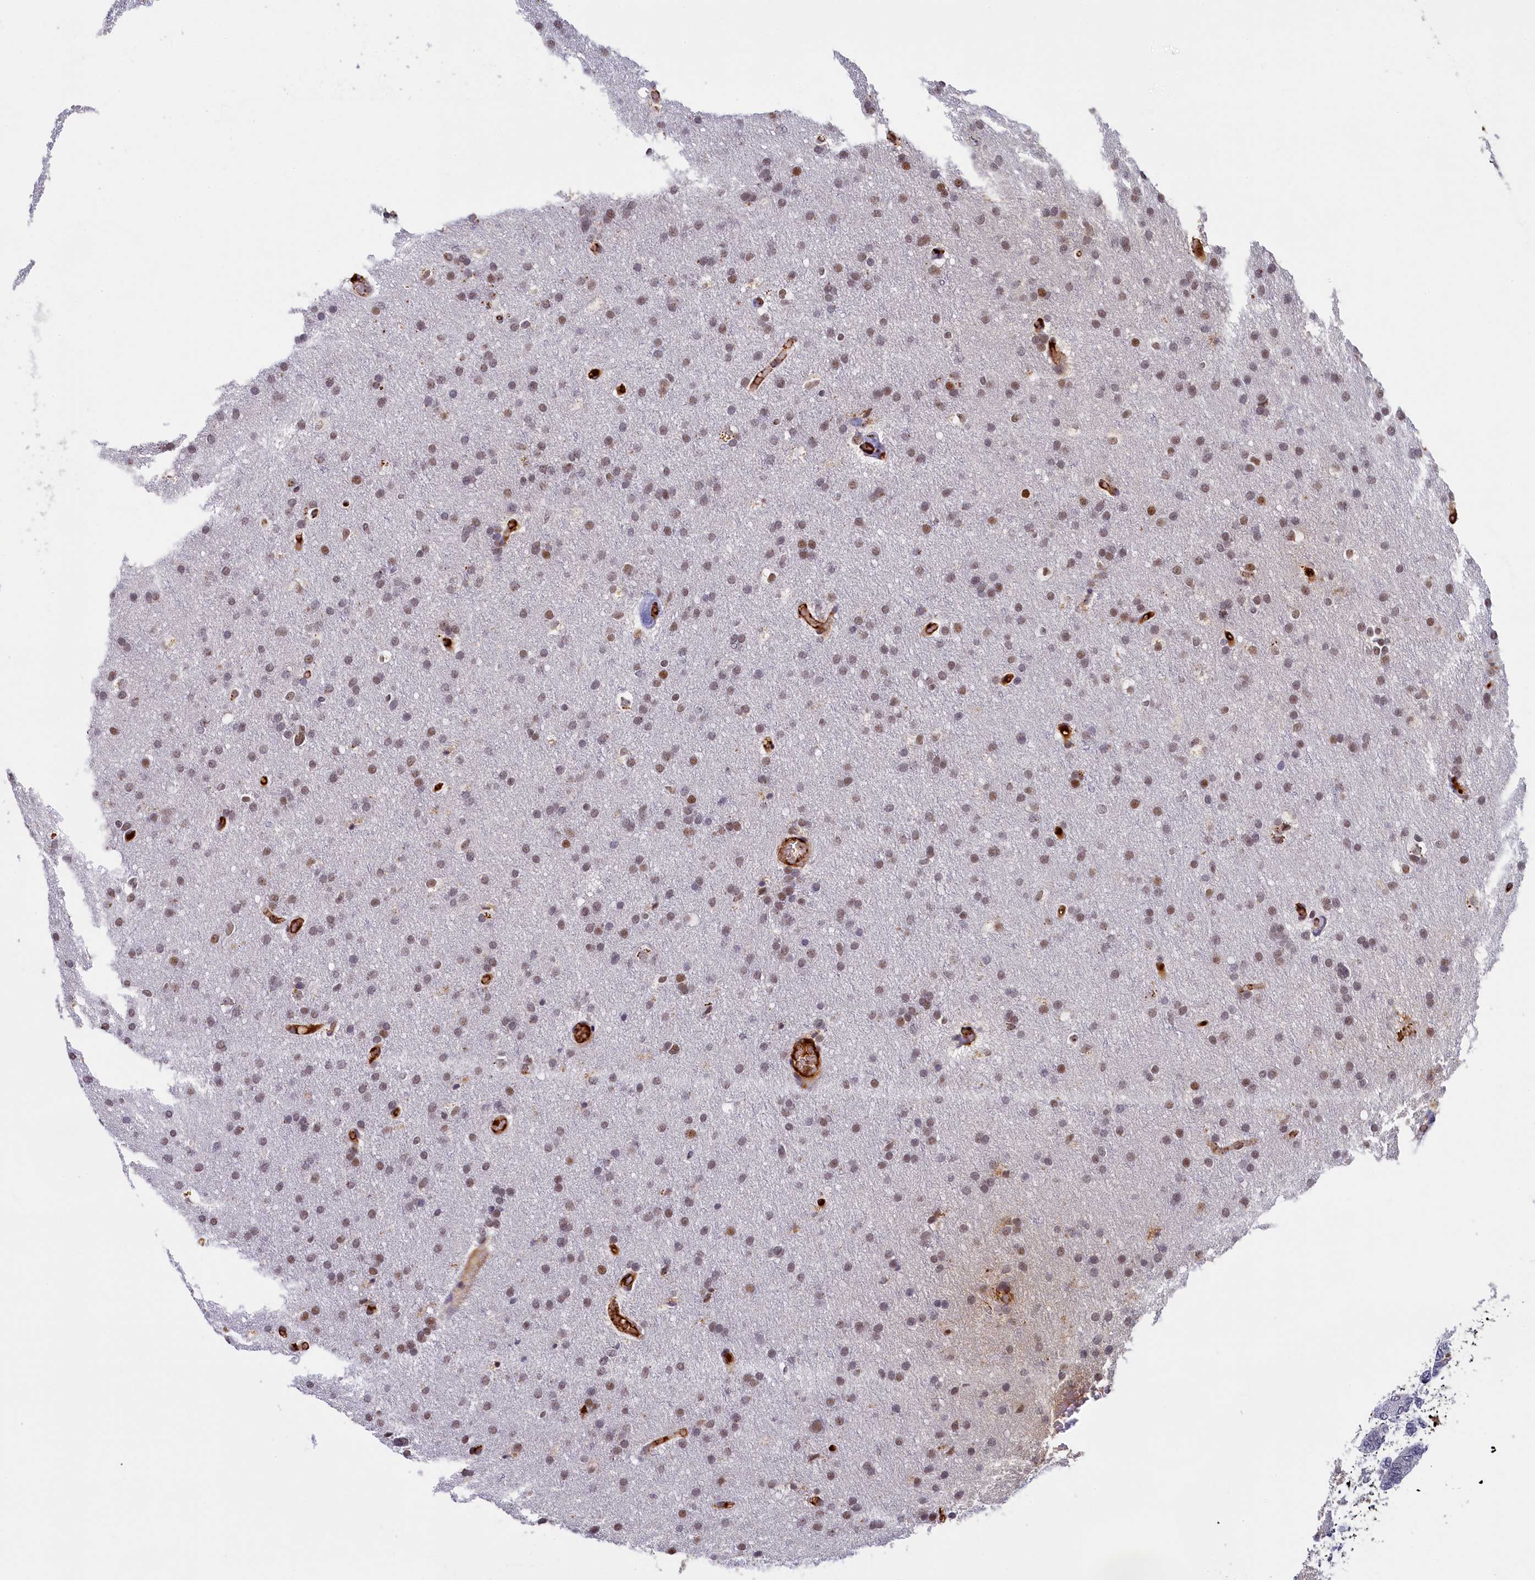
{"staining": {"intensity": "moderate", "quantity": "25%-75%", "location": "nuclear"}, "tissue": "glioma", "cell_type": "Tumor cells", "image_type": "cancer", "snomed": [{"axis": "morphology", "description": "Glioma, malignant, High grade"}, {"axis": "topography", "description": "Cerebral cortex"}], "caption": "This is a micrograph of IHC staining of glioma, which shows moderate positivity in the nuclear of tumor cells.", "gene": "INTS14", "patient": {"sex": "female", "age": 36}}